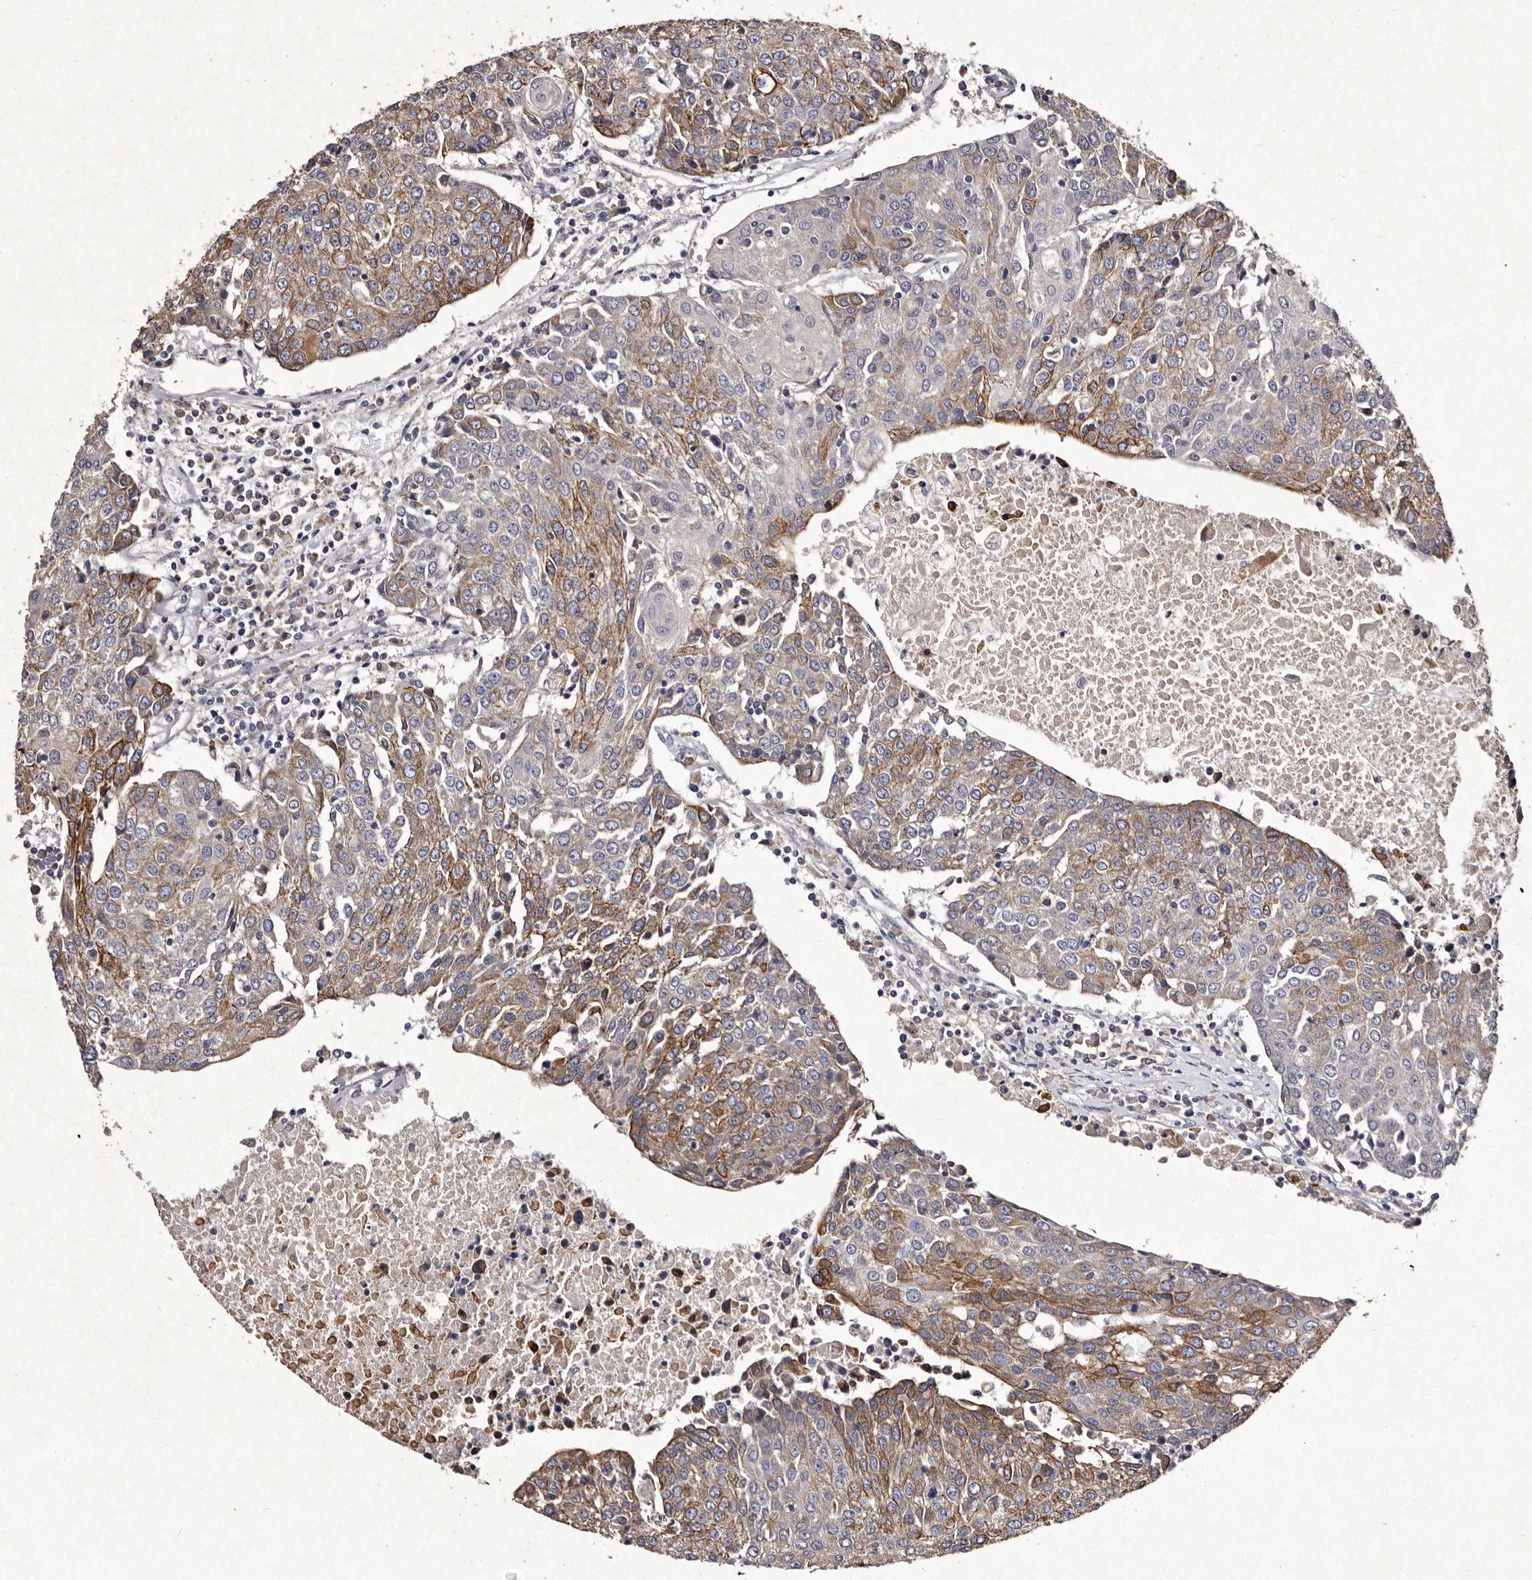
{"staining": {"intensity": "moderate", "quantity": "25%-75%", "location": "cytoplasmic/membranous"}, "tissue": "urothelial cancer", "cell_type": "Tumor cells", "image_type": "cancer", "snomed": [{"axis": "morphology", "description": "Urothelial carcinoma, High grade"}, {"axis": "topography", "description": "Urinary bladder"}], "caption": "A histopathology image of high-grade urothelial carcinoma stained for a protein shows moderate cytoplasmic/membranous brown staining in tumor cells.", "gene": "TFB1M", "patient": {"sex": "female", "age": 85}}